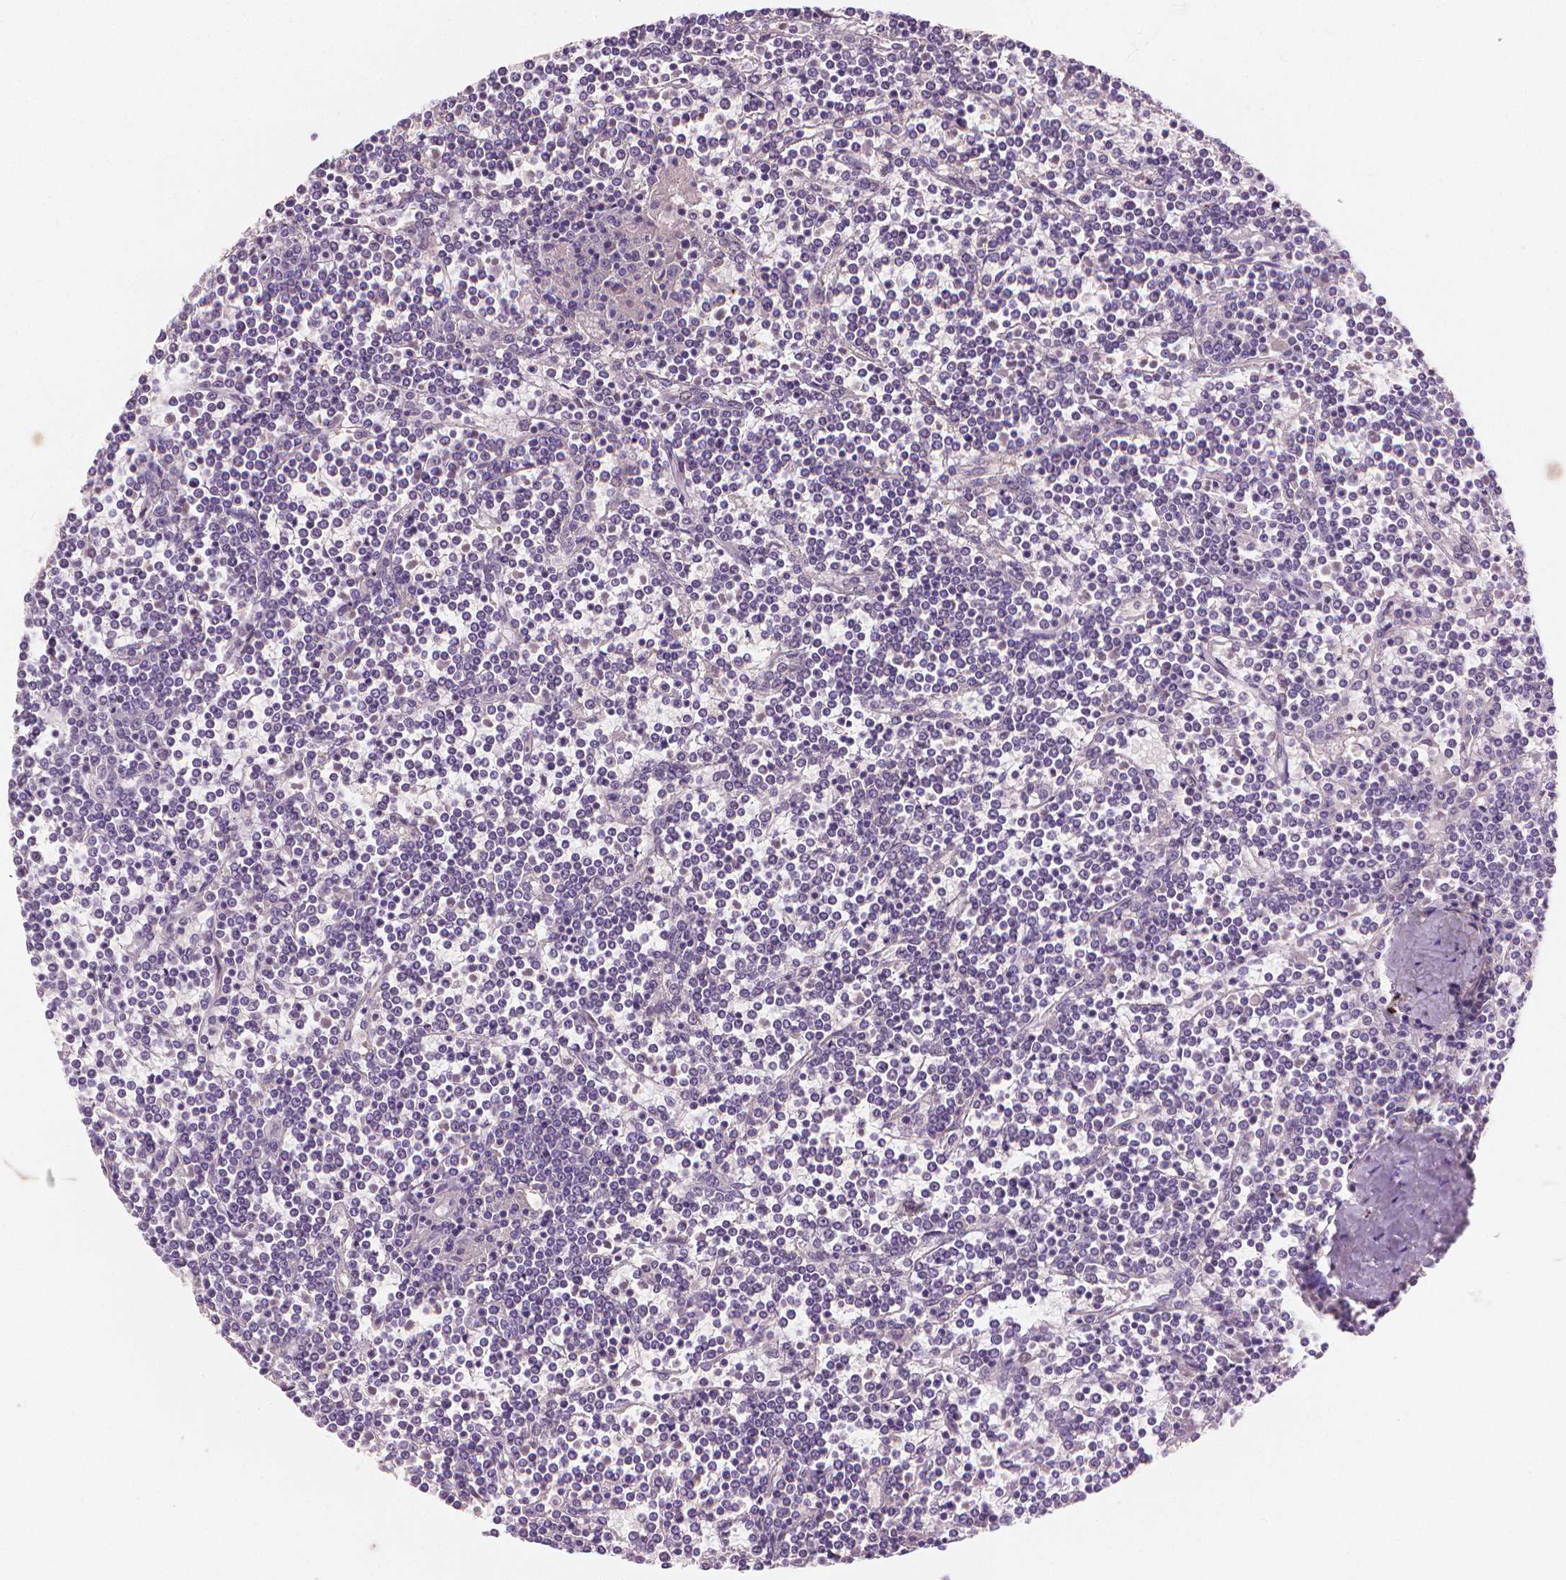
{"staining": {"intensity": "negative", "quantity": "none", "location": "none"}, "tissue": "lymphoma", "cell_type": "Tumor cells", "image_type": "cancer", "snomed": [{"axis": "morphology", "description": "Malignant lymphoma, non-Hodgkin's type, Low grade"}, {"axis": "topography", "description": "Spleen"}], "caption": "Image shows no protein staining in tumor cells of low-grade malignant lymphoma, non-Hodgkin's type tissue. Brightfield microscopy of immunohistochemistry (IHC) stained with DAB (brown) and hematoxylin (blue), captured at high magnification.", "gene": "FASN", "patient": {"sex": "female", "age": 19}}